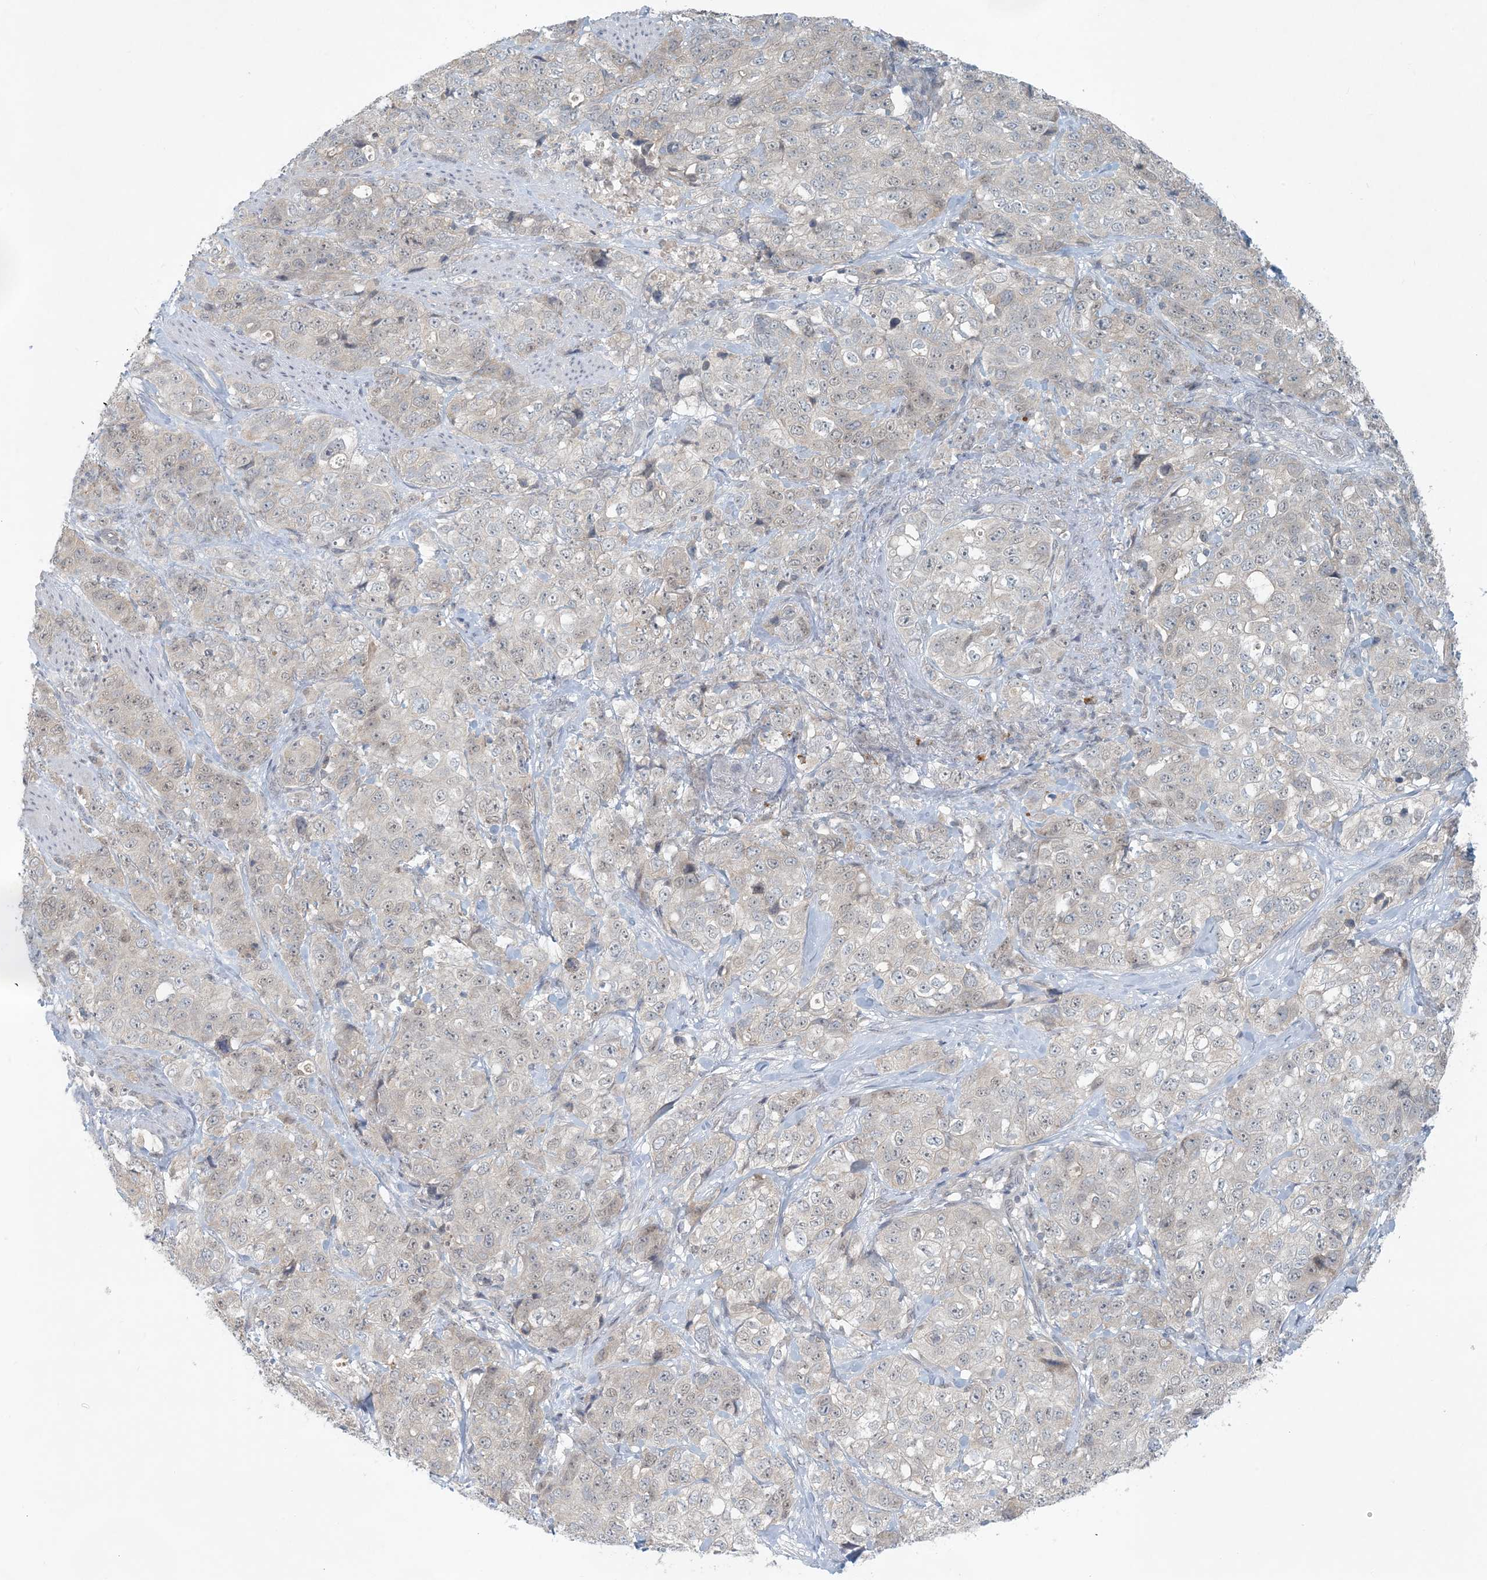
{"staining": {"intensity": "weak", "quantity": "<25%", "location": "cytoplasmic/membranous,nuclear"}, "tissue": "stomach cancer", "cell_type": "Tumor cells", "image_type": "cancer", "snomed": [{"axis": "morphology", "description": "Adenocarcinoma, NOS"}, {"axis": "topography", "description": "Stomach"}], "caption": "Immunohistochemistry (IHC) of stomach cancer (adenocarcinoma) shows no staining in tumor cells.", "gene": "OBI1", "patient": {"sex": "male", "age": 48}}